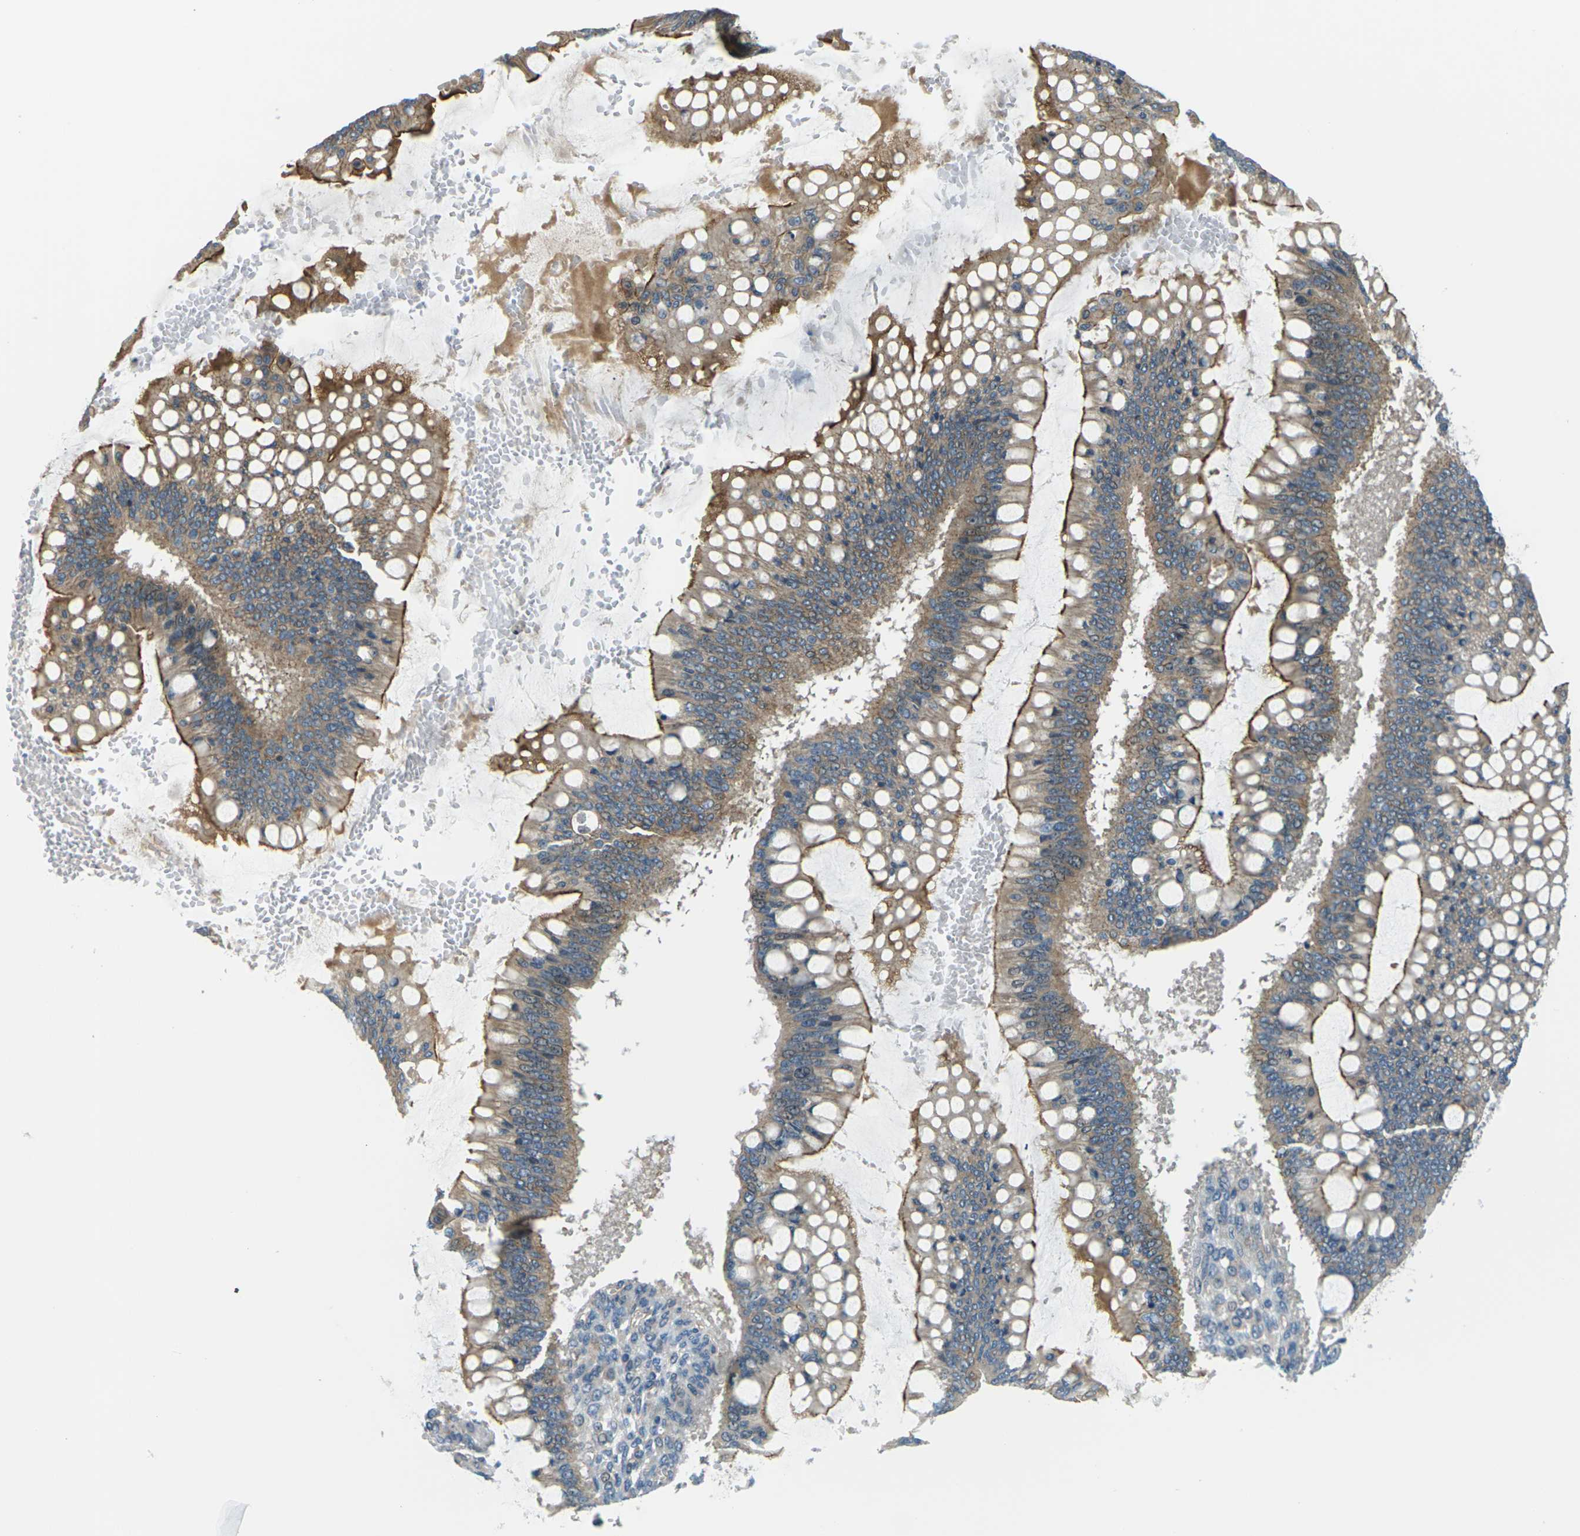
{"staining": {"intensity": "moderate", "quantity": ">75%", "location": "cytoplasmic/membranous"}, "tissue": "ovarian cancer", "cell_type": "Tumor cells", "image_type": "cancer", "snomed": [{"axis": "morphology", "description": "Cystadenocarcinoma, mucinous, NOS"}, {"axis": "topography", "description": "Ovary"}], "caption": "Immunohistochemistry of ovarian mucinous cystadenocarcinoma exhibits medium levels of moderate cytoplasmic/membranous staining in approximately >75% of tumor cells. (DAB (3,3'-diaminobenzidine) IHC, brown staining for protein, blue staining for nuclei).", "gene": "SLC13A3", "patient": {"sex": "female", "age": 73}}